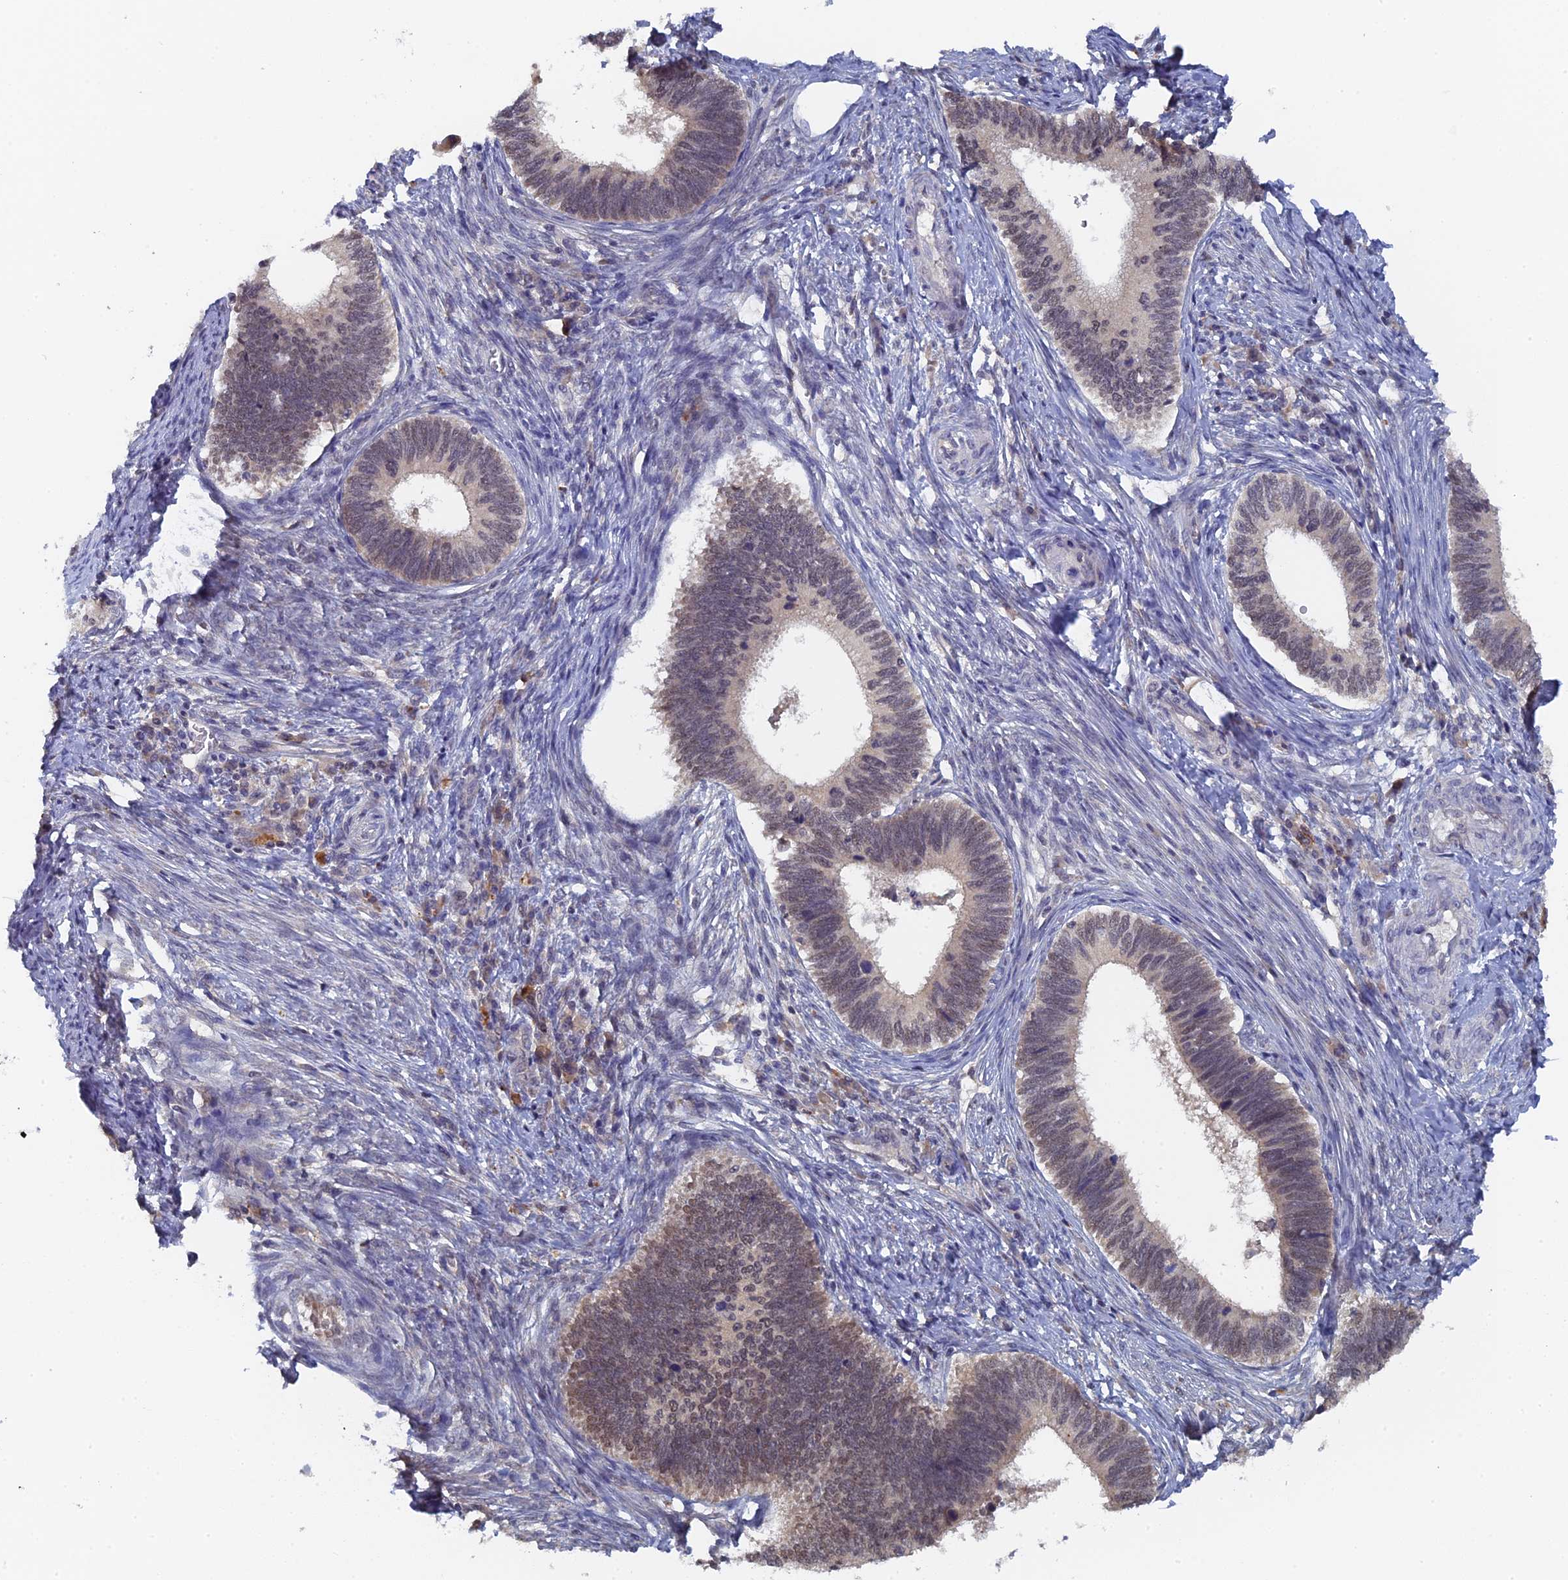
{"staining": {"intensity": "weak", "quantity": "<25%", "location": "nuclear"}, "tissue": "cervical cancer", "cell_type": "Tumor cells", "image_type": "cancer", "snomed": [{"axis": "morphology", "description": "Adenocarcinoma, NOS"}, {"axis": "topography", "description": "Cervix"}], "caption": "Histopathology image shows no protein expression in tumor cells of cervical adenocarcinoma tissue. (Brightfield microscopy of DAB (3,3'-diaminobenzidine) IHC at high magnification).", "gene": "MIGA2", "patient": {"sex": "female", "age": 42}}